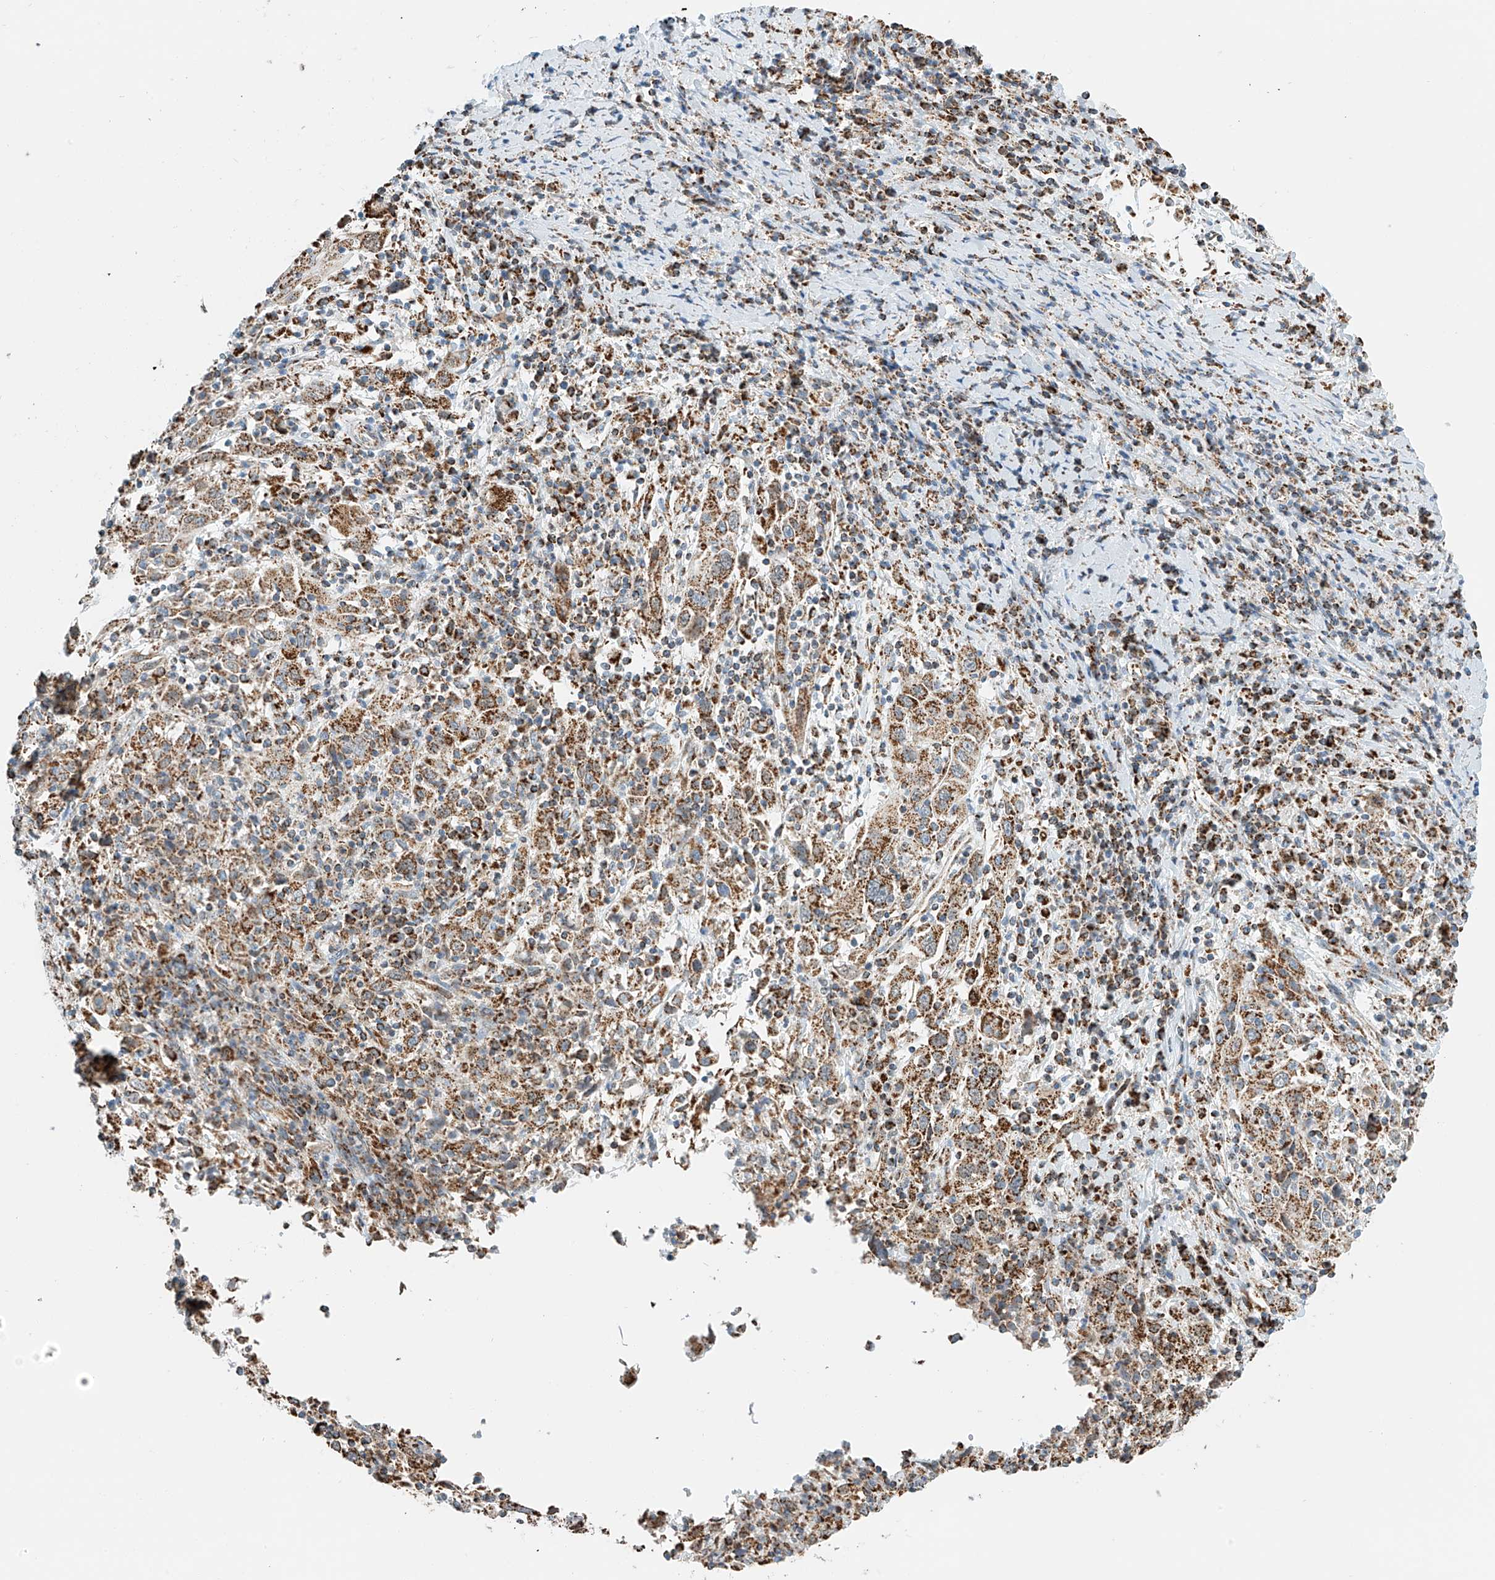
{"staining": {"intensity": "moderate", "quantity": ">75%", "location": "cytoplasmic/membranous"}, "tissue": "cervical cancer", "cell_type": "Tumor cells", "image_type": "cancer", "snomed": [{"axis": "morphology", "description": "Squamous cell carcinoma, NOS"}, {"axis": "topography", "description": "Cervix"}], "caption": "Human cervical cancer stained for a protein (brown) exhibits moderate cytoplasmic/membranous positive expression in about >75% of tumor cells.", "gene": "PPA2", "patient": {"sex": "female", "age": 46}}